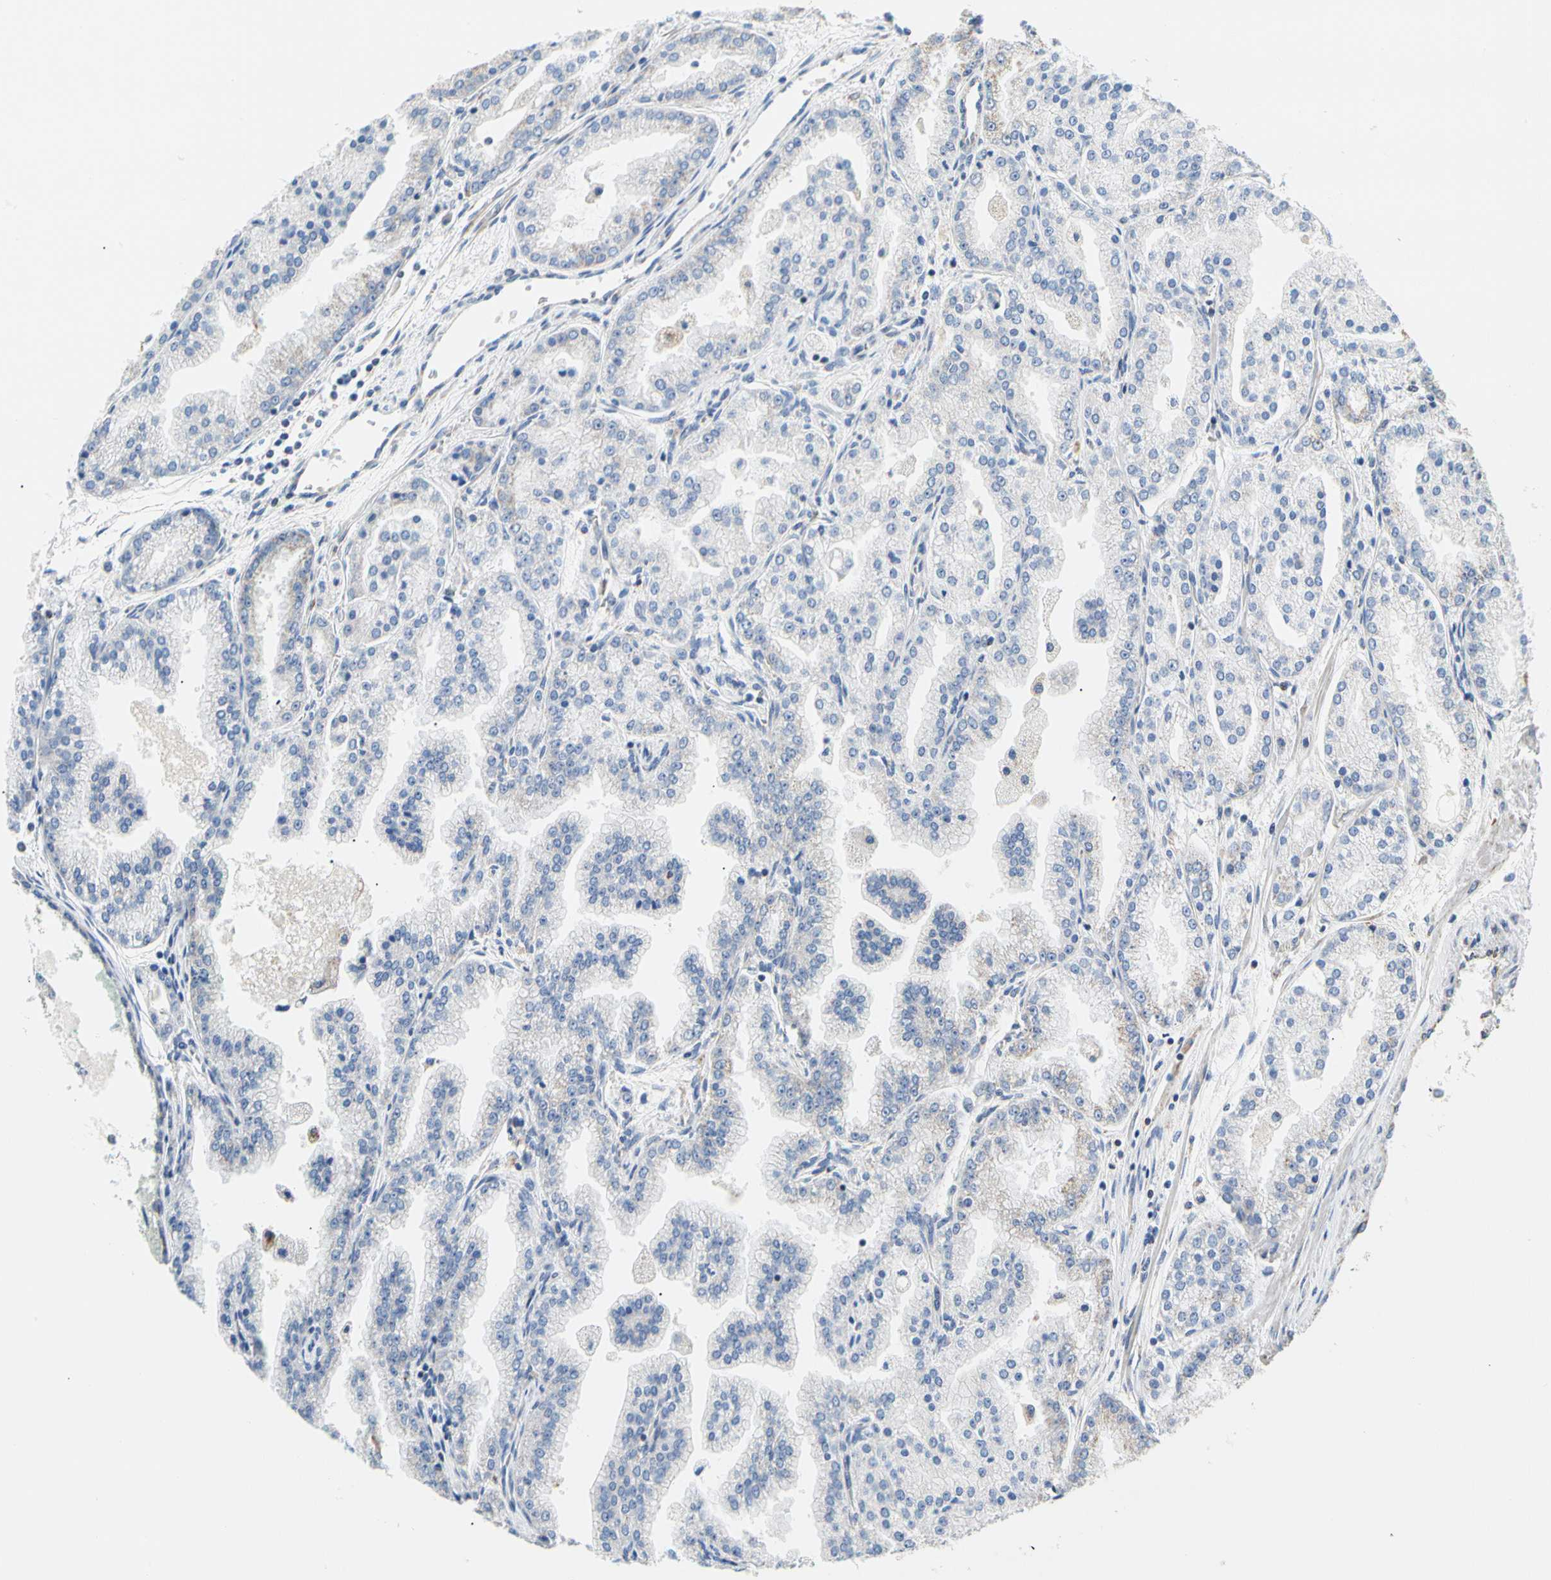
{"staining": {"intensity": "weak", "quantity": "<25%", "location": "cytoplasmic/membranous"}, "tissue": "prostate cancer", "cell_type": "Tumor cells", "image_type": "cancer", "snomed": [{"axis": "morphology", "description": "Adenocarcinoma, High grade"}, {"axis": "topography", "description": "Prostate"}], "caption": "Immunohistochemistry of human adenocarcinoma (high-grade) (prostate) demonstrates no expression in tumor cells. Brightfield microscopy of immunohistochemistry stained with DAB (brown) and hematoxylin (blue), captured at high magnification.", "gene": "ACAT1", "patient": {"sex": "male", "age": 61}}